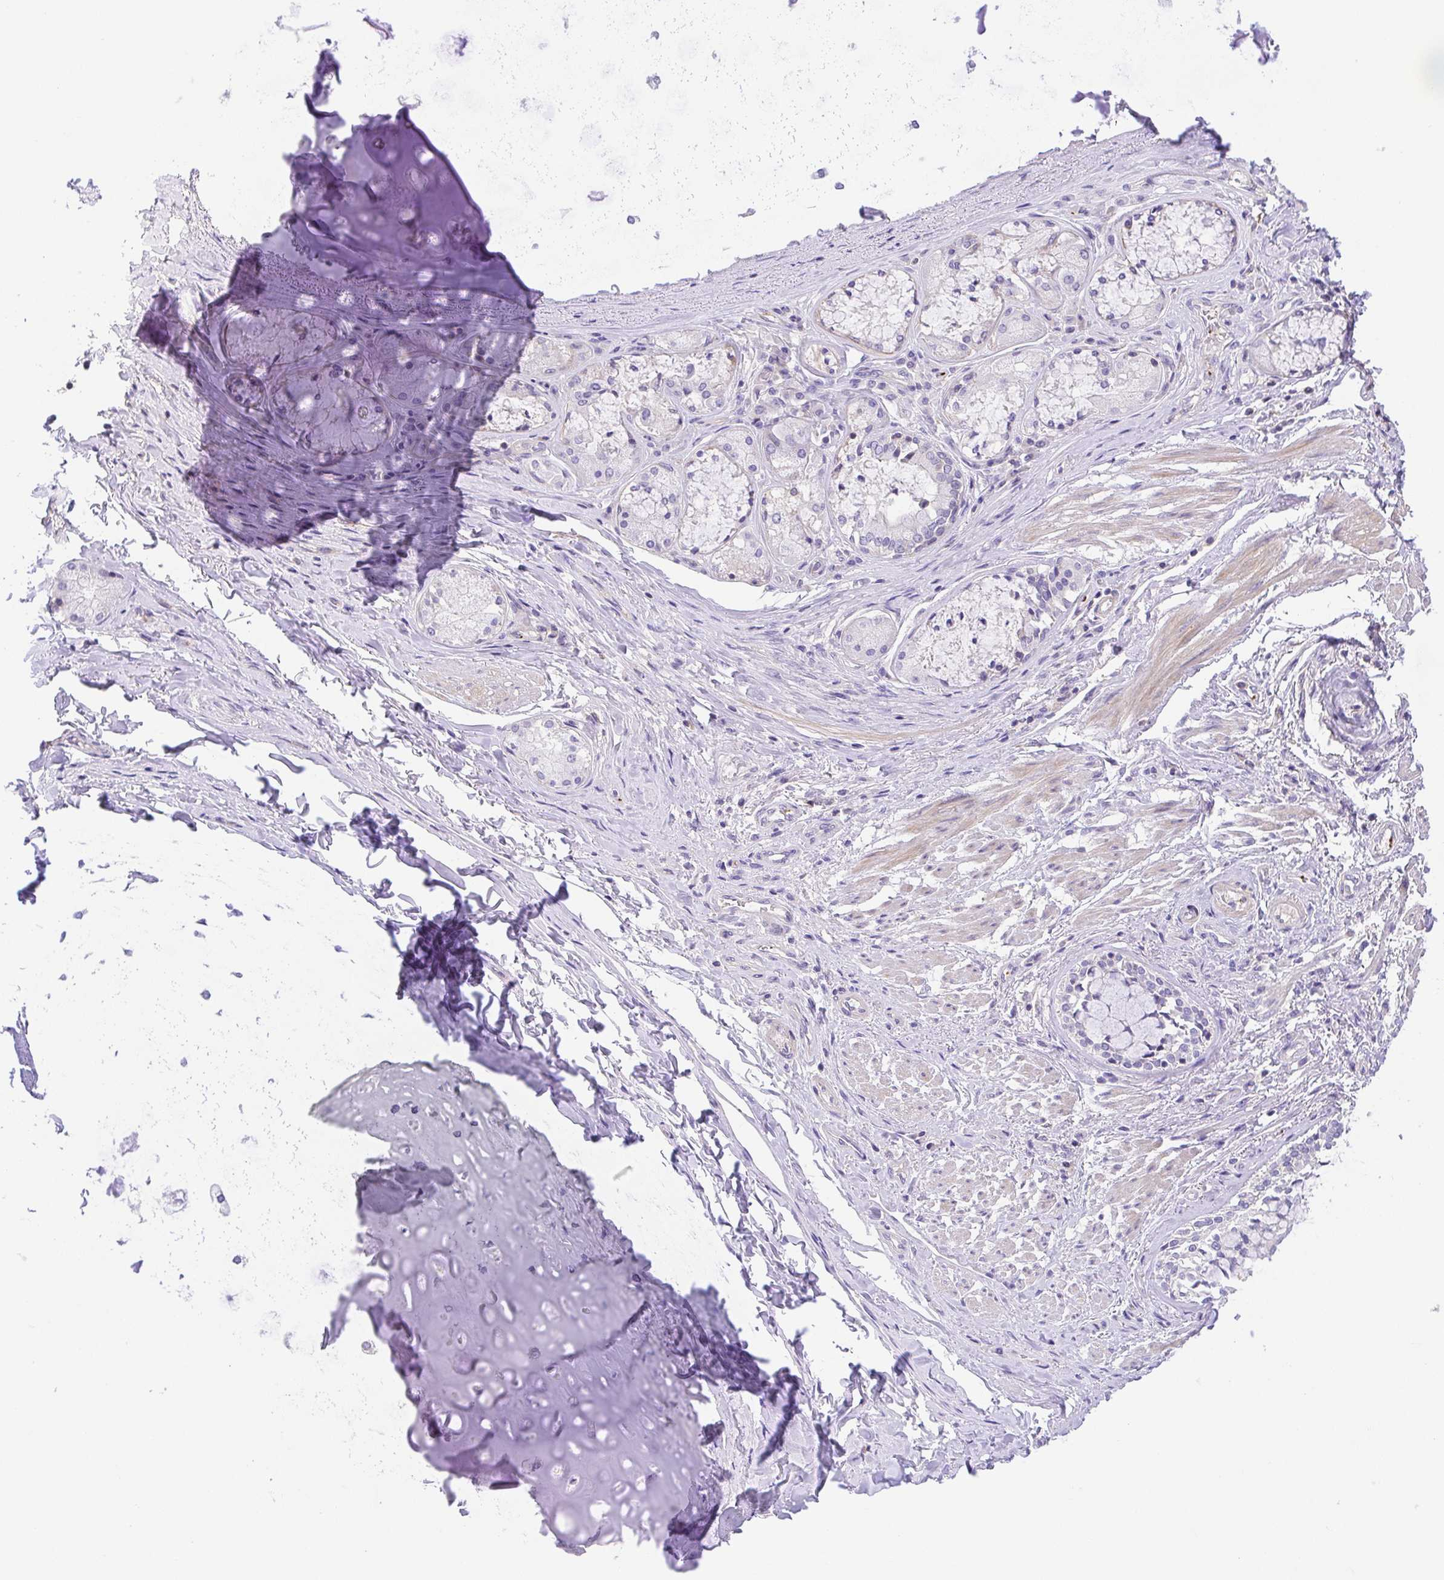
{"staining": {"intensity": "negative", "quantity": "none", "location": "none"}, "tissue": "soft tissue", "cell_type": "Chondrocytes", "image_type": "normal", "snomed": [{"axis": "morphology", "description": "Normal tissue, NOS"}, {"axis": "topography", "description": "Cartilage tissue"}, {"axis": "topography", "description": "Bronchus"}], "caption": "Immunohistochemistry of normal human soft tissue displays no expression in chondrocytes.", "gene": "PRR14L", "patient": {"sex": "male", "age": 64}}